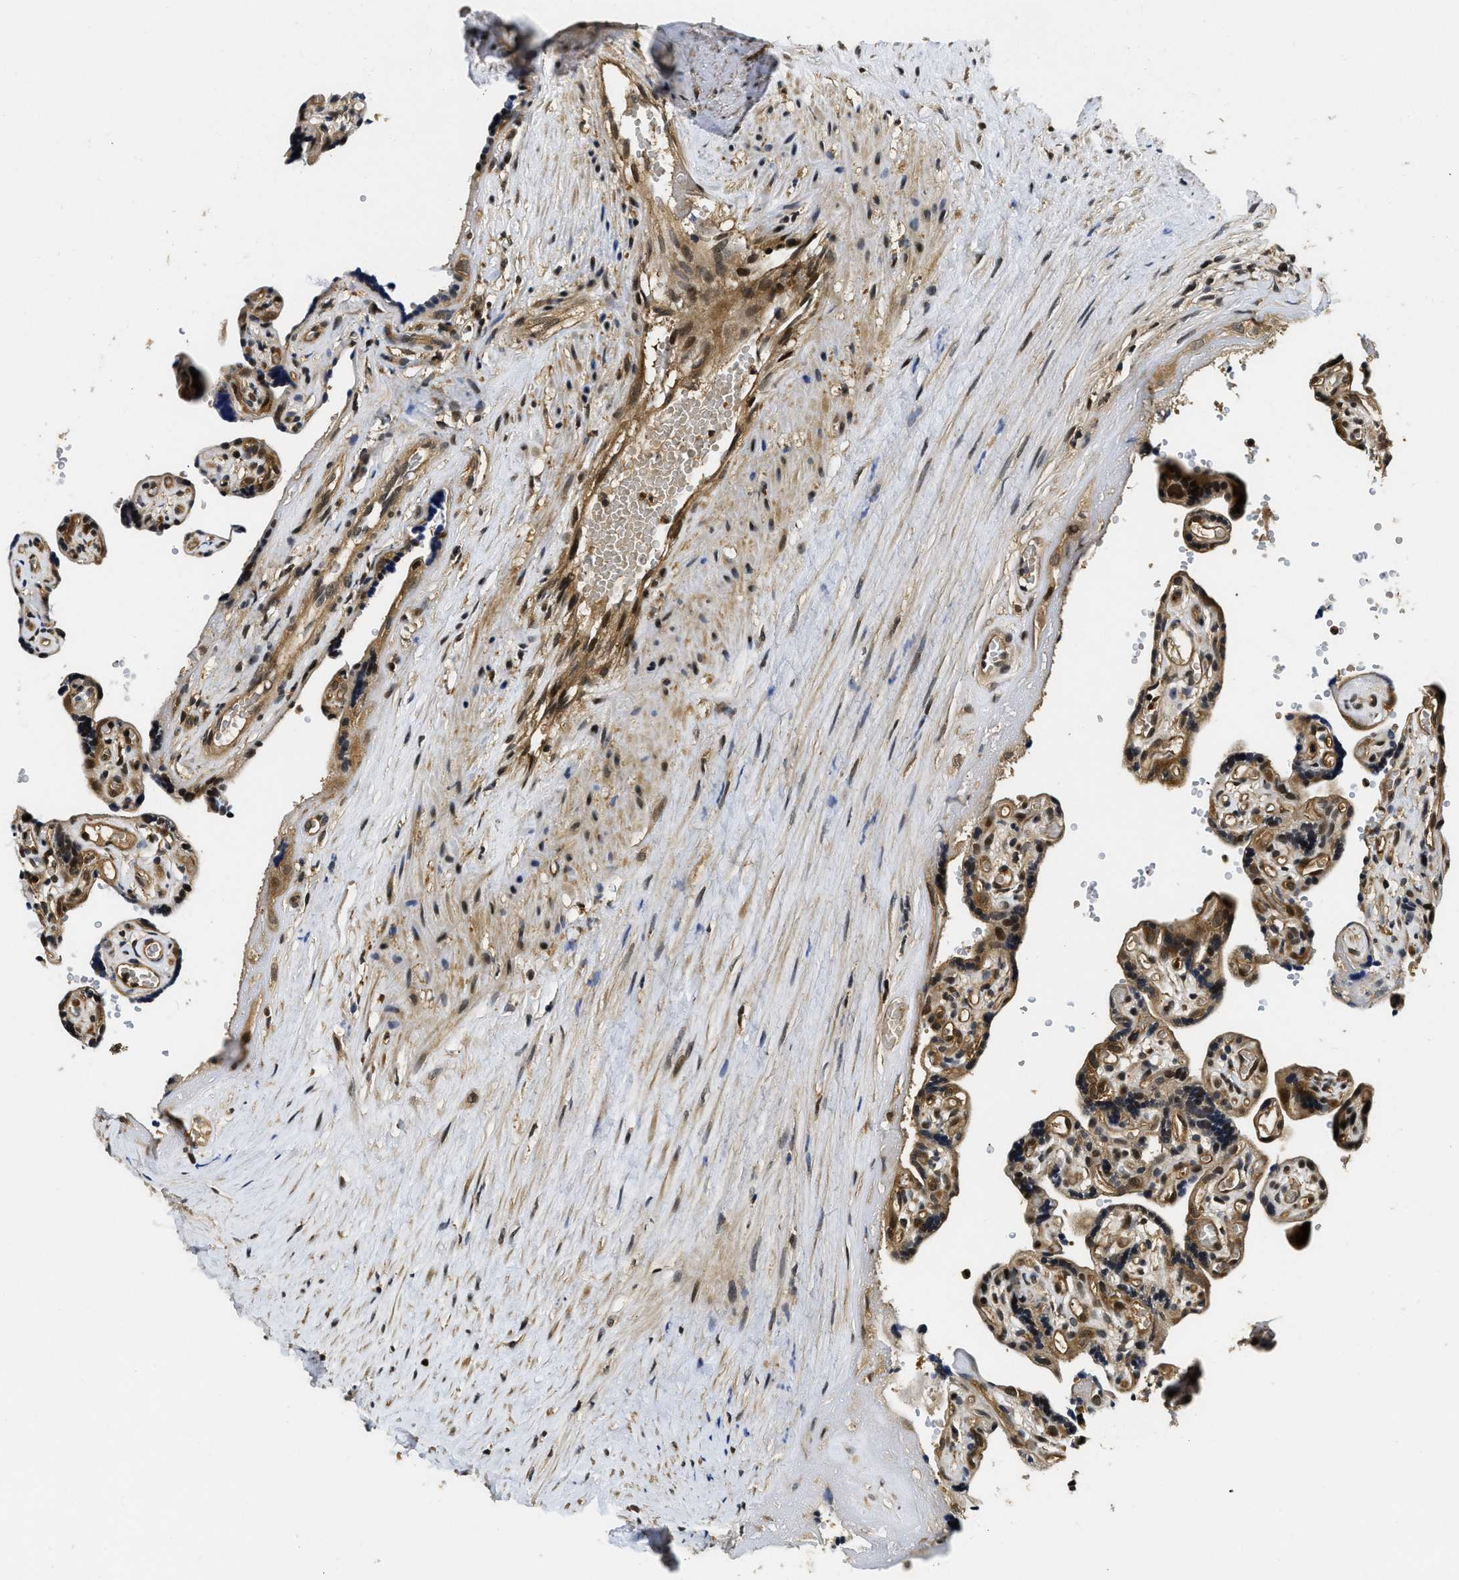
{"staining": {"intensity": "moderate", "quantity": ">75%", "location": "cytoplasmic/membranous,nuclear"}, "tissue": "placenta", "cell_type": "Decidual cells", "image_type": "normal", "snomed": [{"axis": "morphology", "description": "Normal tissue, NOS"}, {"axis": "topography", "description": "Placenta"}], "caption": "Moderate cytoplasmic/membranous,nuclear staining for a protein is present in about >75% of decidual cells of unremarkable placenta using IHC.", "gene": "ADSL", "patient": {"sex": "female", "age": 30}}